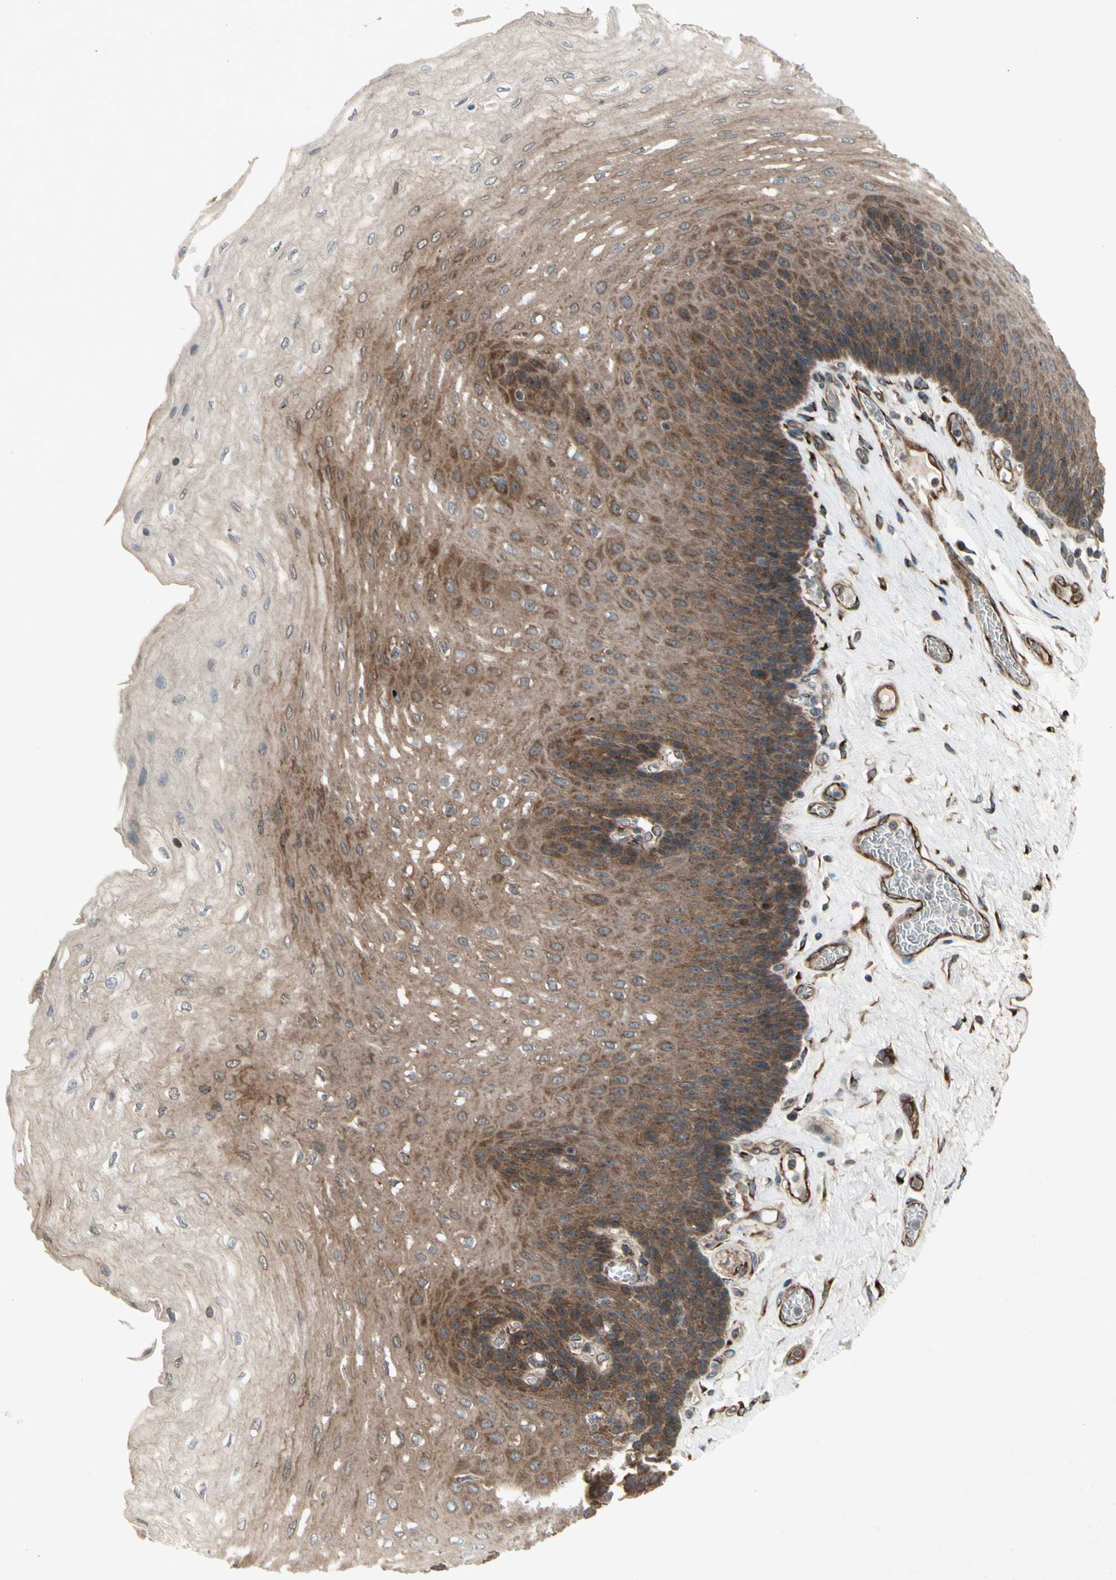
{"staining": {"intensity": "strong", "quantity": ">75%", "location": "cytoplasmic/membranous,nuclear"}, "tissue": "esophagus", "cell_type": "Squamous epithelial cells", "image_type": "normal", "snomed": [{"axis": "morphology", "description": "Normal tissue, NOS"}, {"axis": "topography", "description": "Esophagus"}], "caption": "Normal esophagus exhibits strong cytoplasmic/membranous,nuclear positivity in approximately >75% of squamous epithelial cells (DAB = brown stain, brightfield microscopy at high magnification)..", "gene": "SLC39A9", "patient": {"sex": "female", "age": 72}}